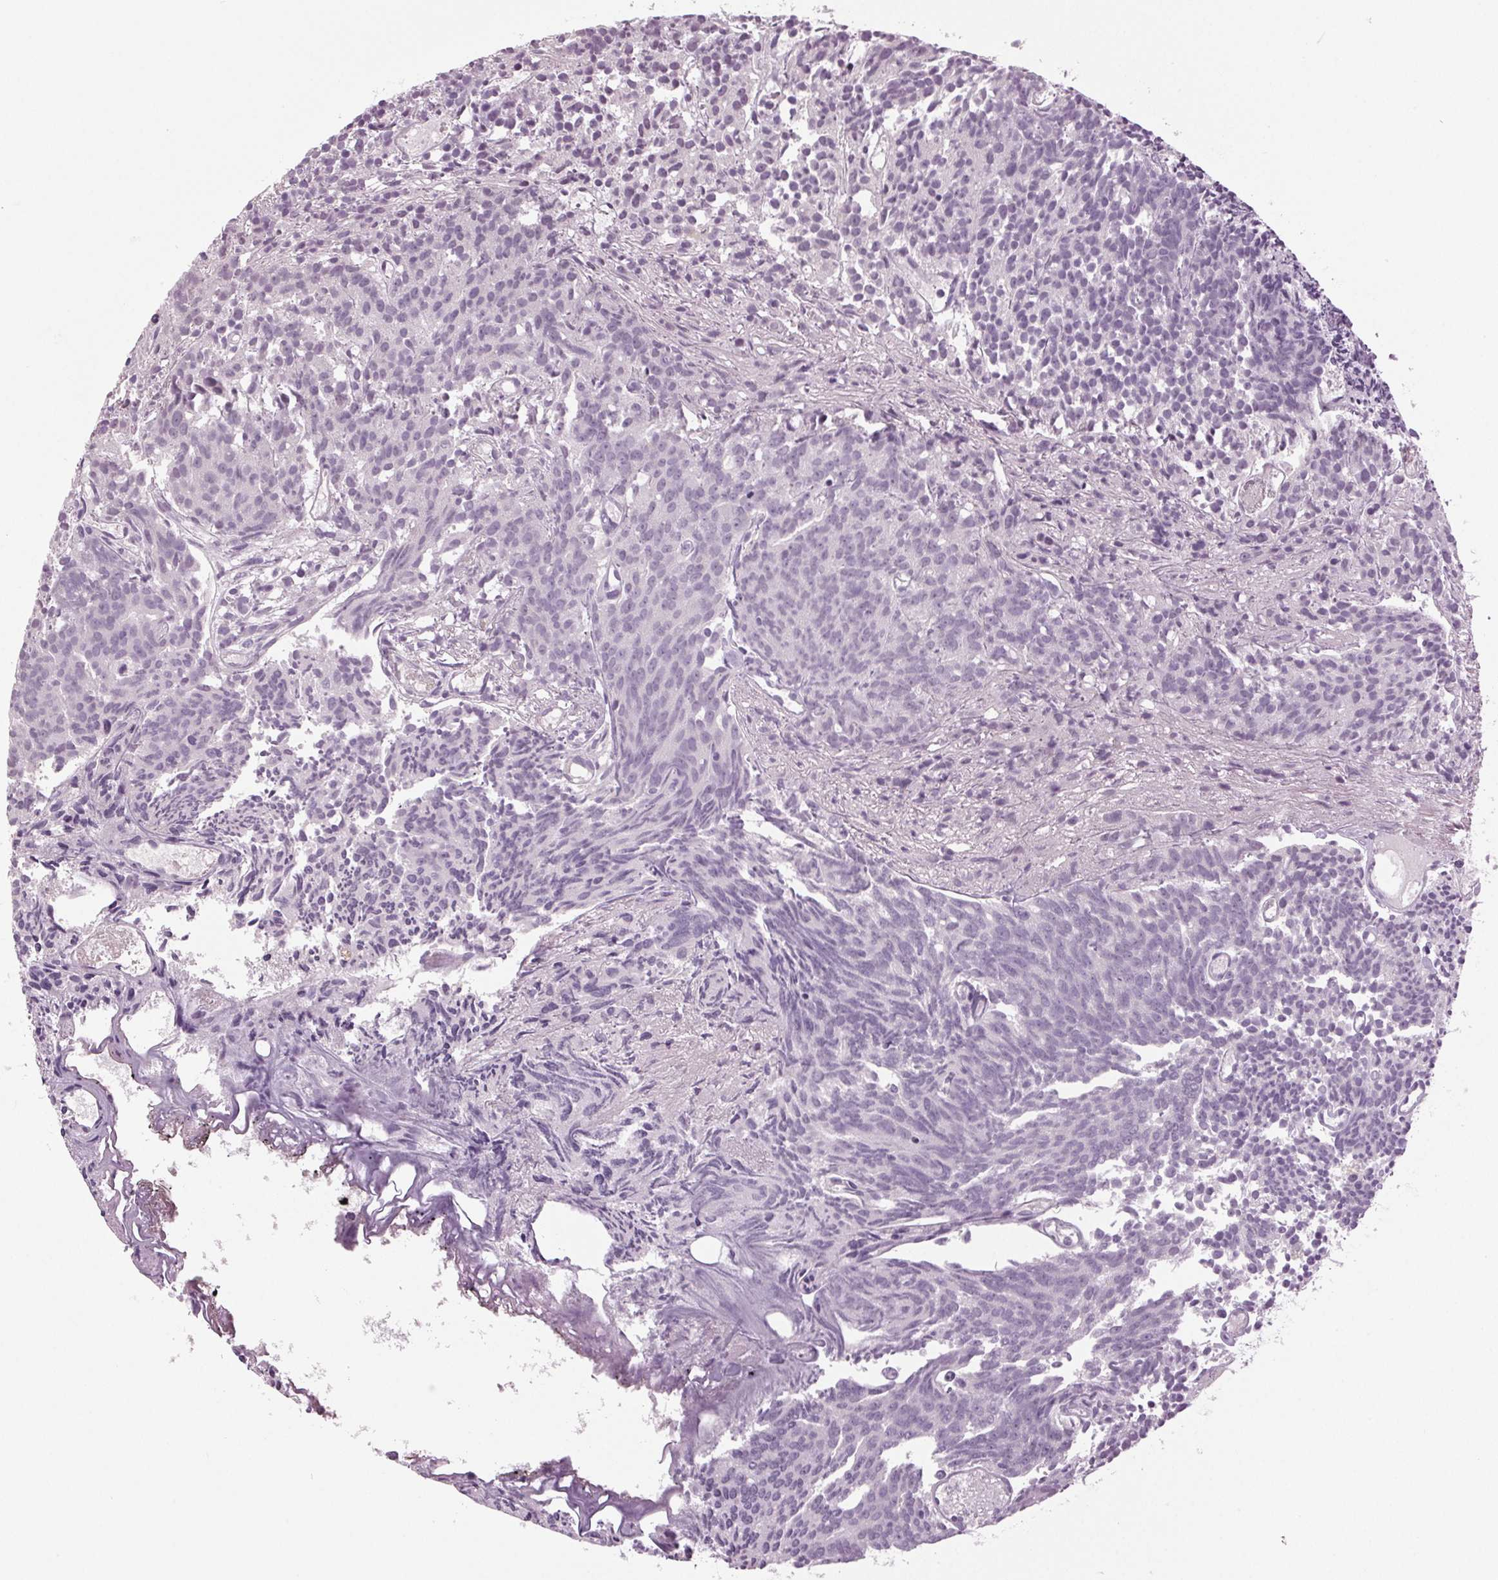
{"staining": {"intensity": "negative", "quantity": "none", "location": "none"}, "tissue": "prostate cancer", "cell_type": "Tumor cells", "image_type": "cancer", "snomed": [{"axis": "morphology", "description": "Adenocarcinoma, High grade"}, {"axis": "topography", "description": "Prostate"}], "caption": "IHC micrograph of neoplastic tissue: human prostate cancer stained with DAB (3,3'-diaminobenzidine) reveals no significant protein staining in tumor cells.", "gene": "DNAH12", "patient": {"sex": "male", "age": 58}}